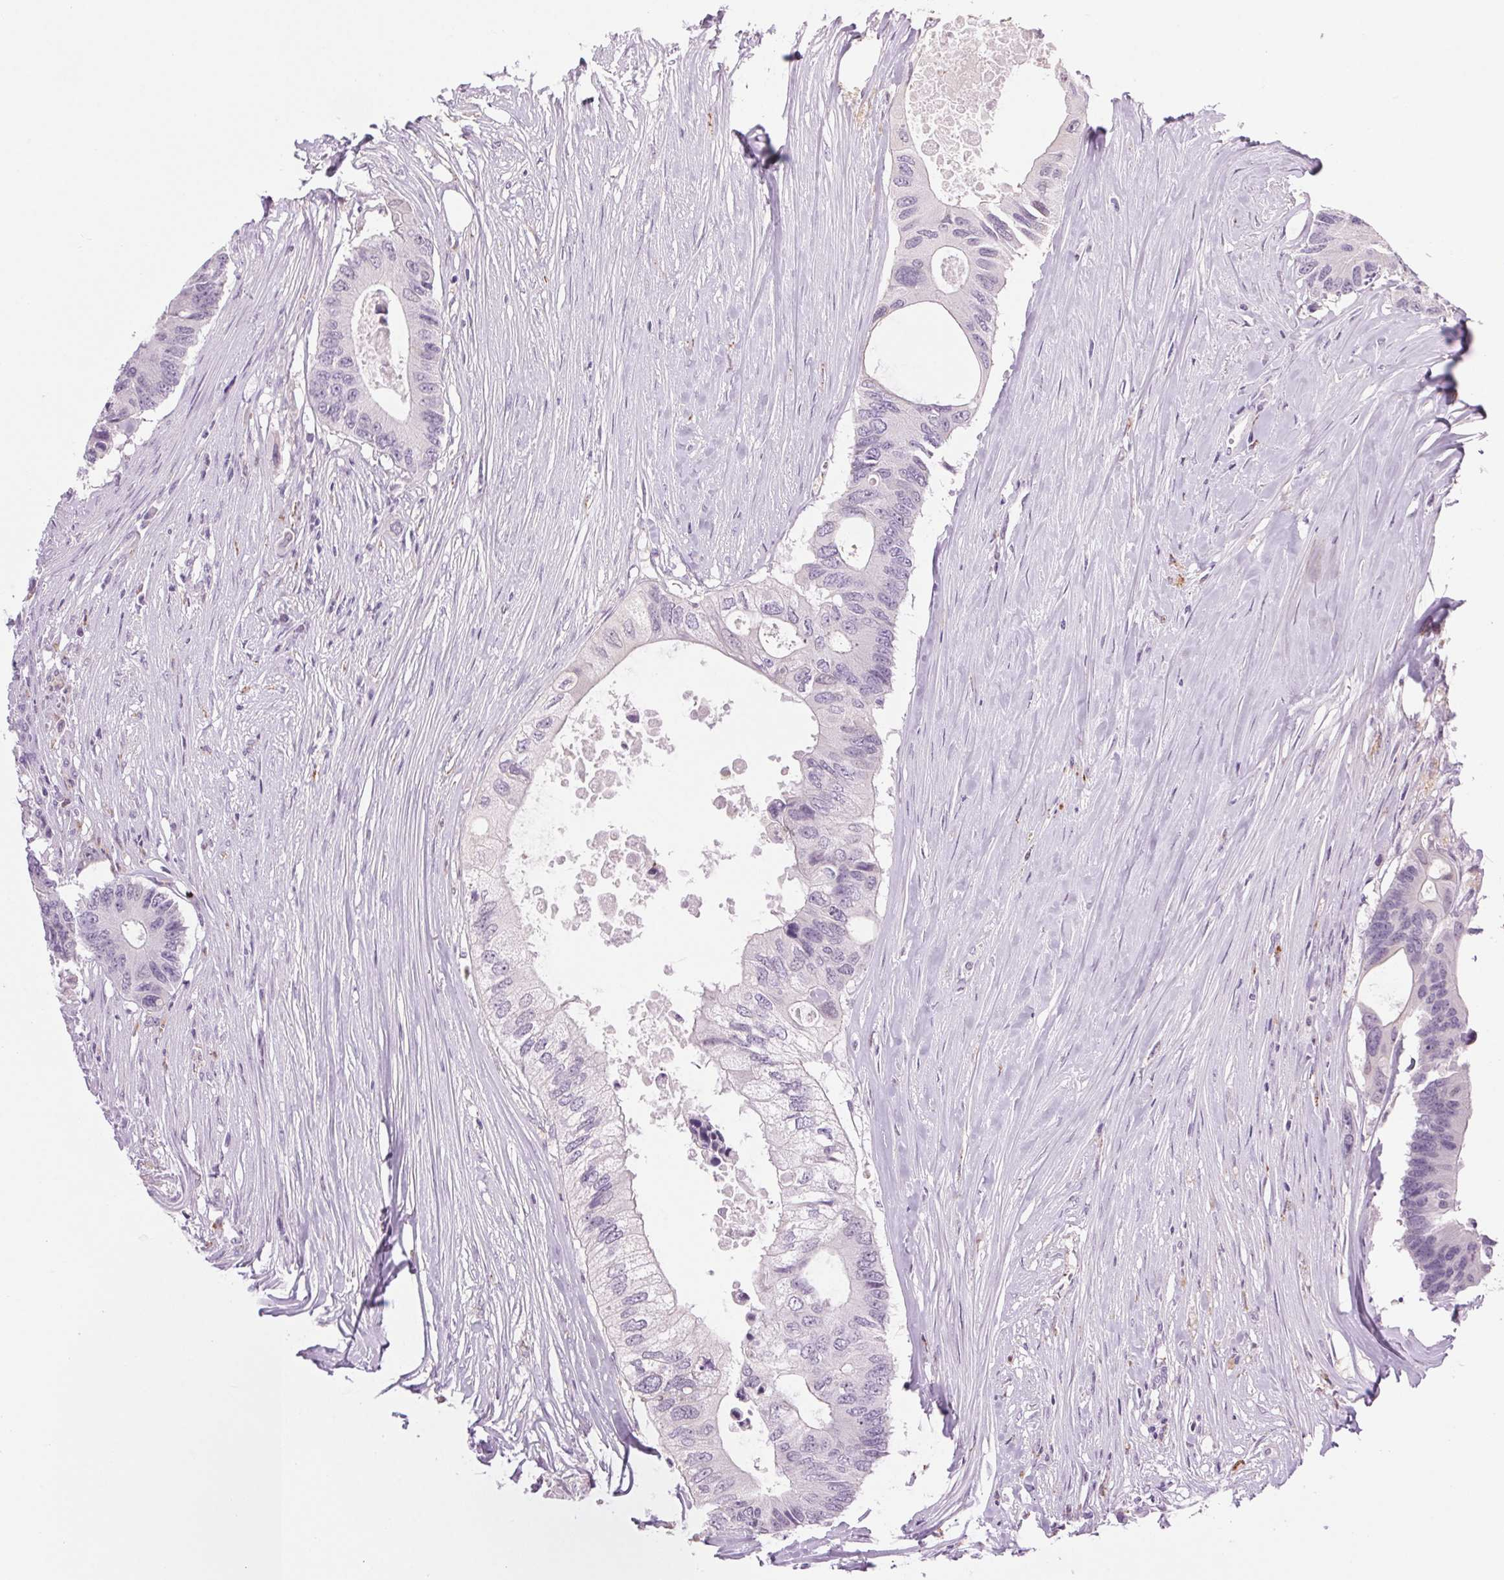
{"staining": {"intensity": "negative", "quantity": "none", "location": "none"}, "tissue": "colorectal cancer", "cell_type": "Tumor cells", "image_type": "cancer", "snomed": [{"axis": "morphology", "description": "Adenocarcinoma, NOS"}, {"axis": "topography", "description": "Colon"}], "caption": "Human colorectal cancer (adenocarcinoma) stained for a protein using IHC demonstrates no expression in tumor cells.", "gene": "MPO", "patient": {"sex": "male", "age": 71}}